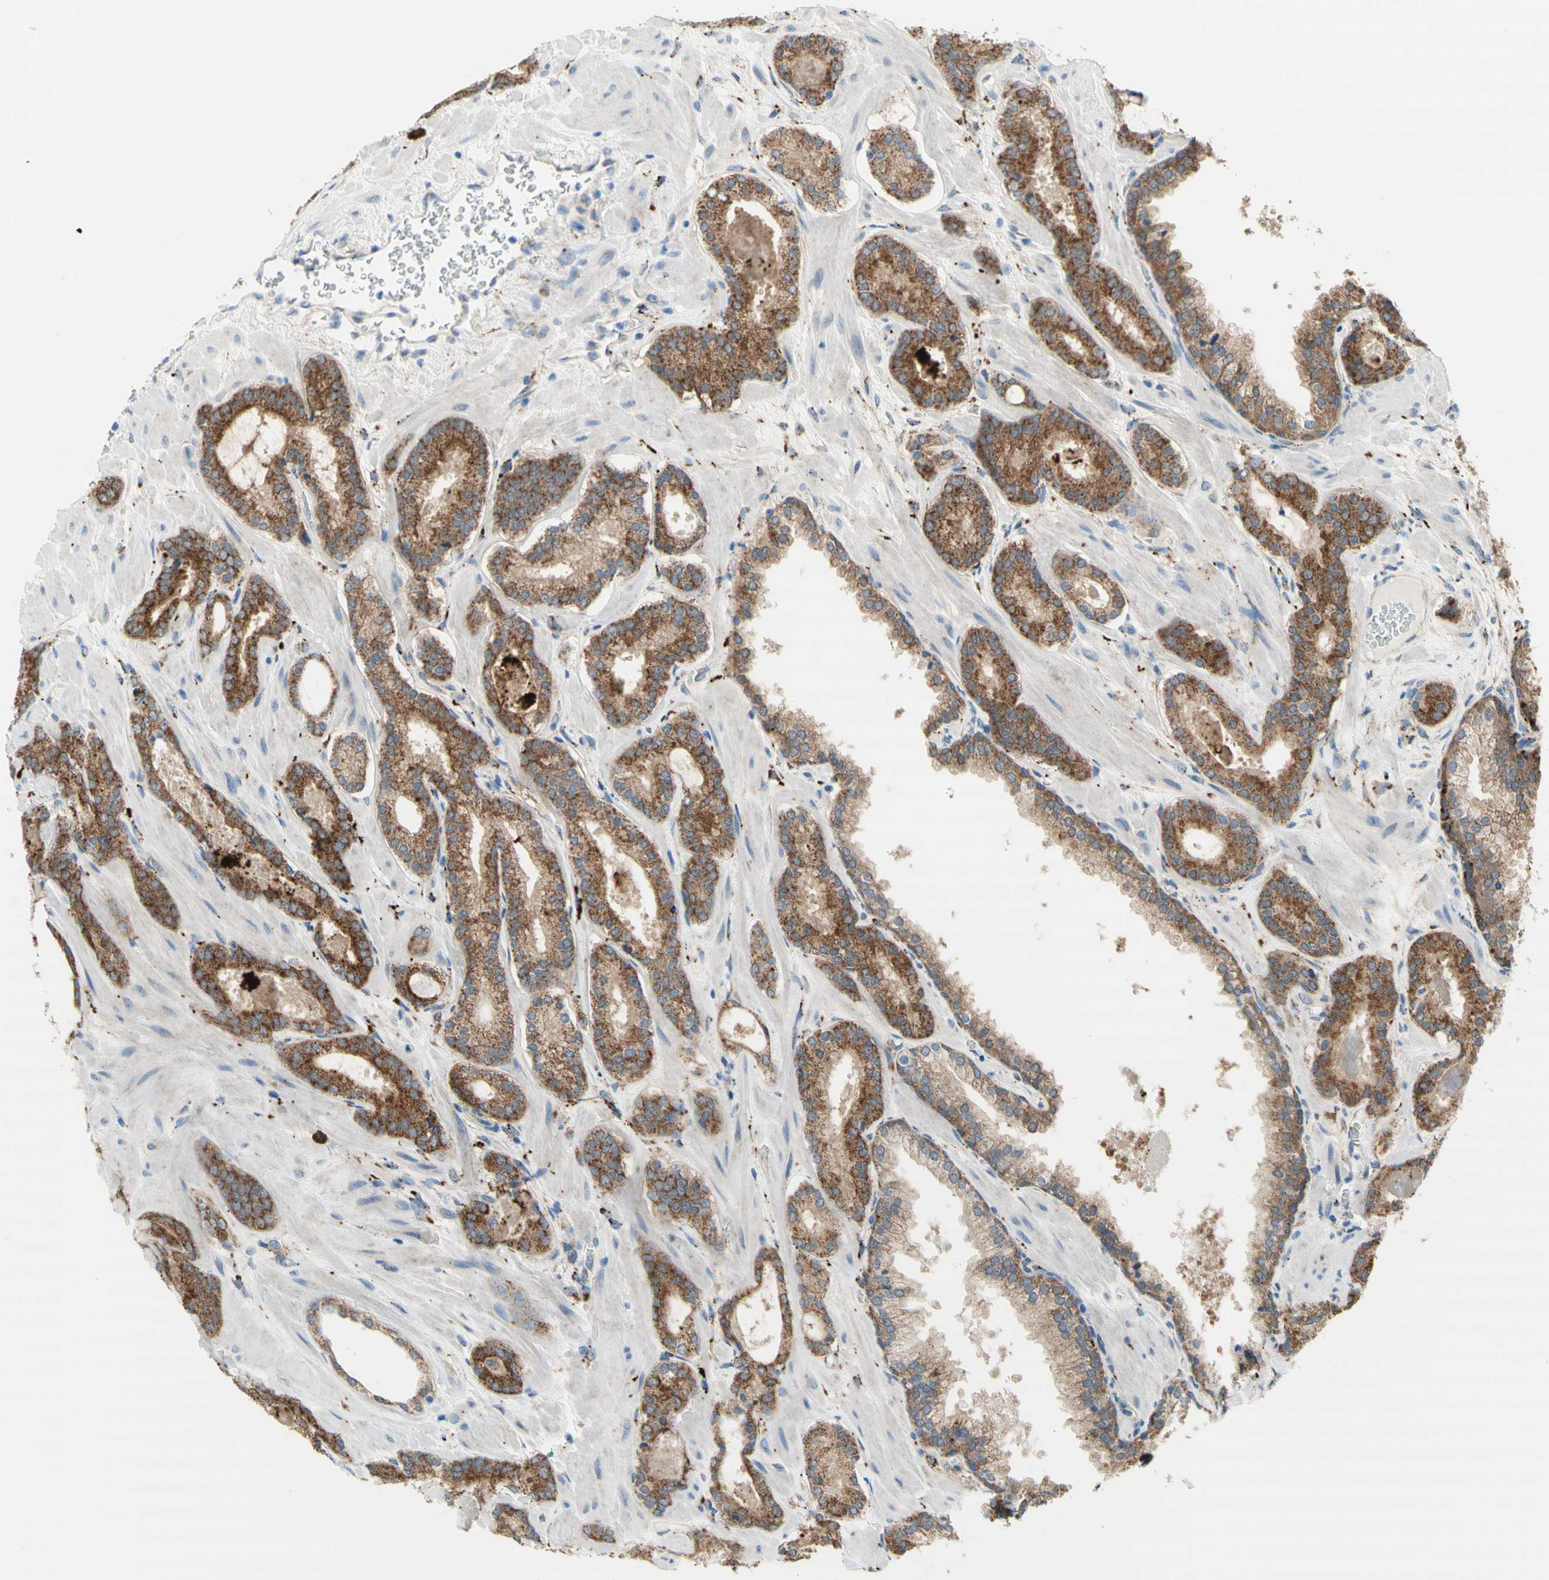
{"staining": {"intensity": "moderate", "quantity": ">75%", "location": "cytoplasmic/membranous"}, "tissue": "prostate cancer", "cell_type": "Tumor cells", "image_type": "cancer", "snomed": [{"axis": "morphology", "description": "Adenocarcinoma, Low grade"}, {"axis": "topography", "description": "Prostate"}], "caption": "Prostate cancer (low-grade adenocarcinoma) stained with a protein marker reveals moderate staining in tumor cells.", "gene": "URB2", "patient": {"sex": "male", "age": 63}}